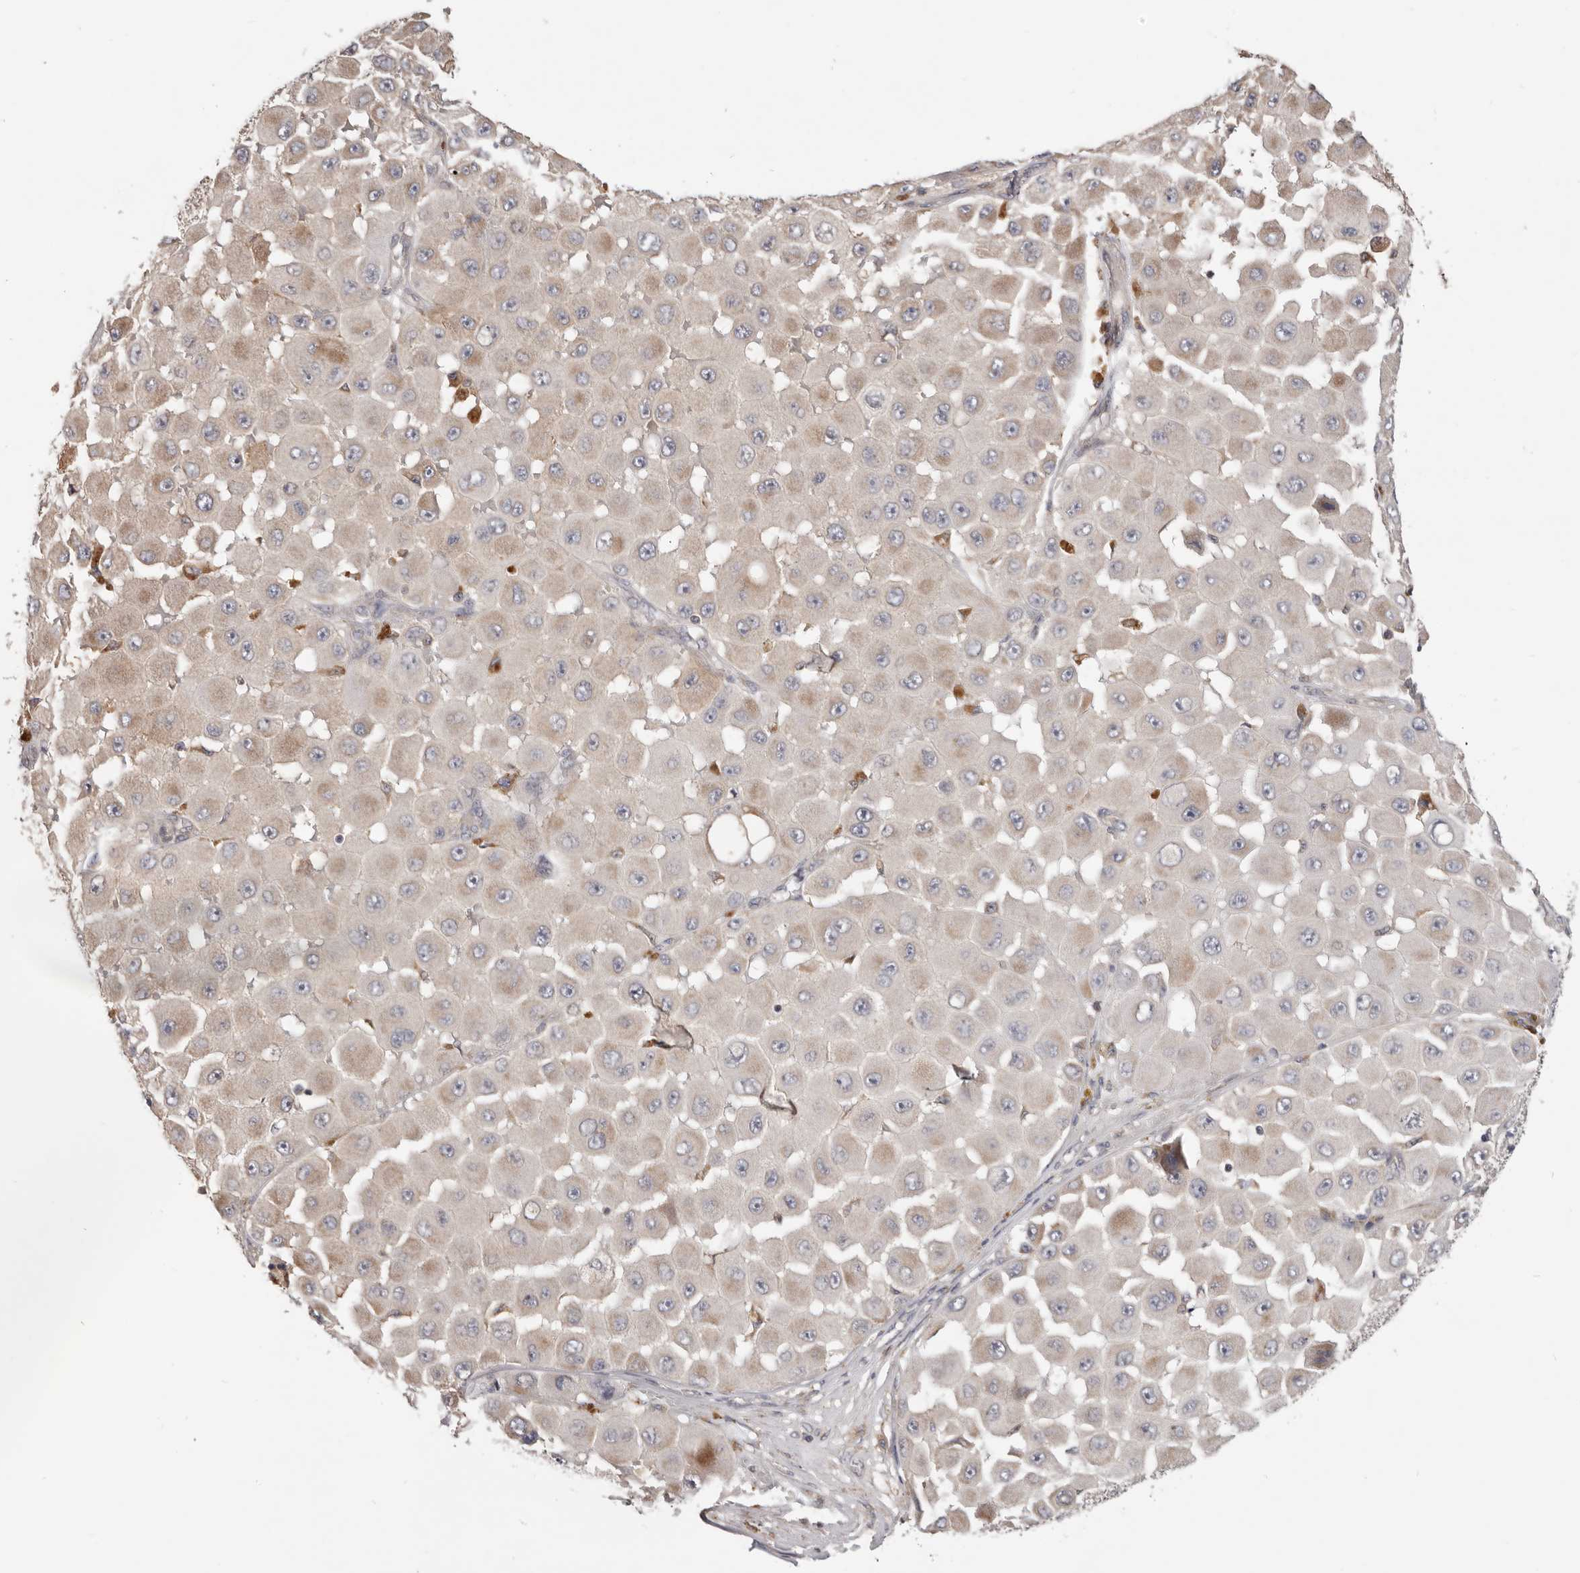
{"staining": {"intensity": "weak", "quantity": "<25%", "location": "cytoplasmic/membranous"}, "tissue": "melanoma", "cell_type": "Tumor cells", "image_type": "cancer", "snomed": [{"axis": "morphology", "description": "Malignant melanoma, NOS"}, {"axis": "topography", "description": "Skin"}], "caption": "The immunohistochemistry histopathology image has no significant positivity in tumor cells of malignant melanoma tissue.", "gene": "LRP6", "patient": {"sex": "female", "age": 81}}